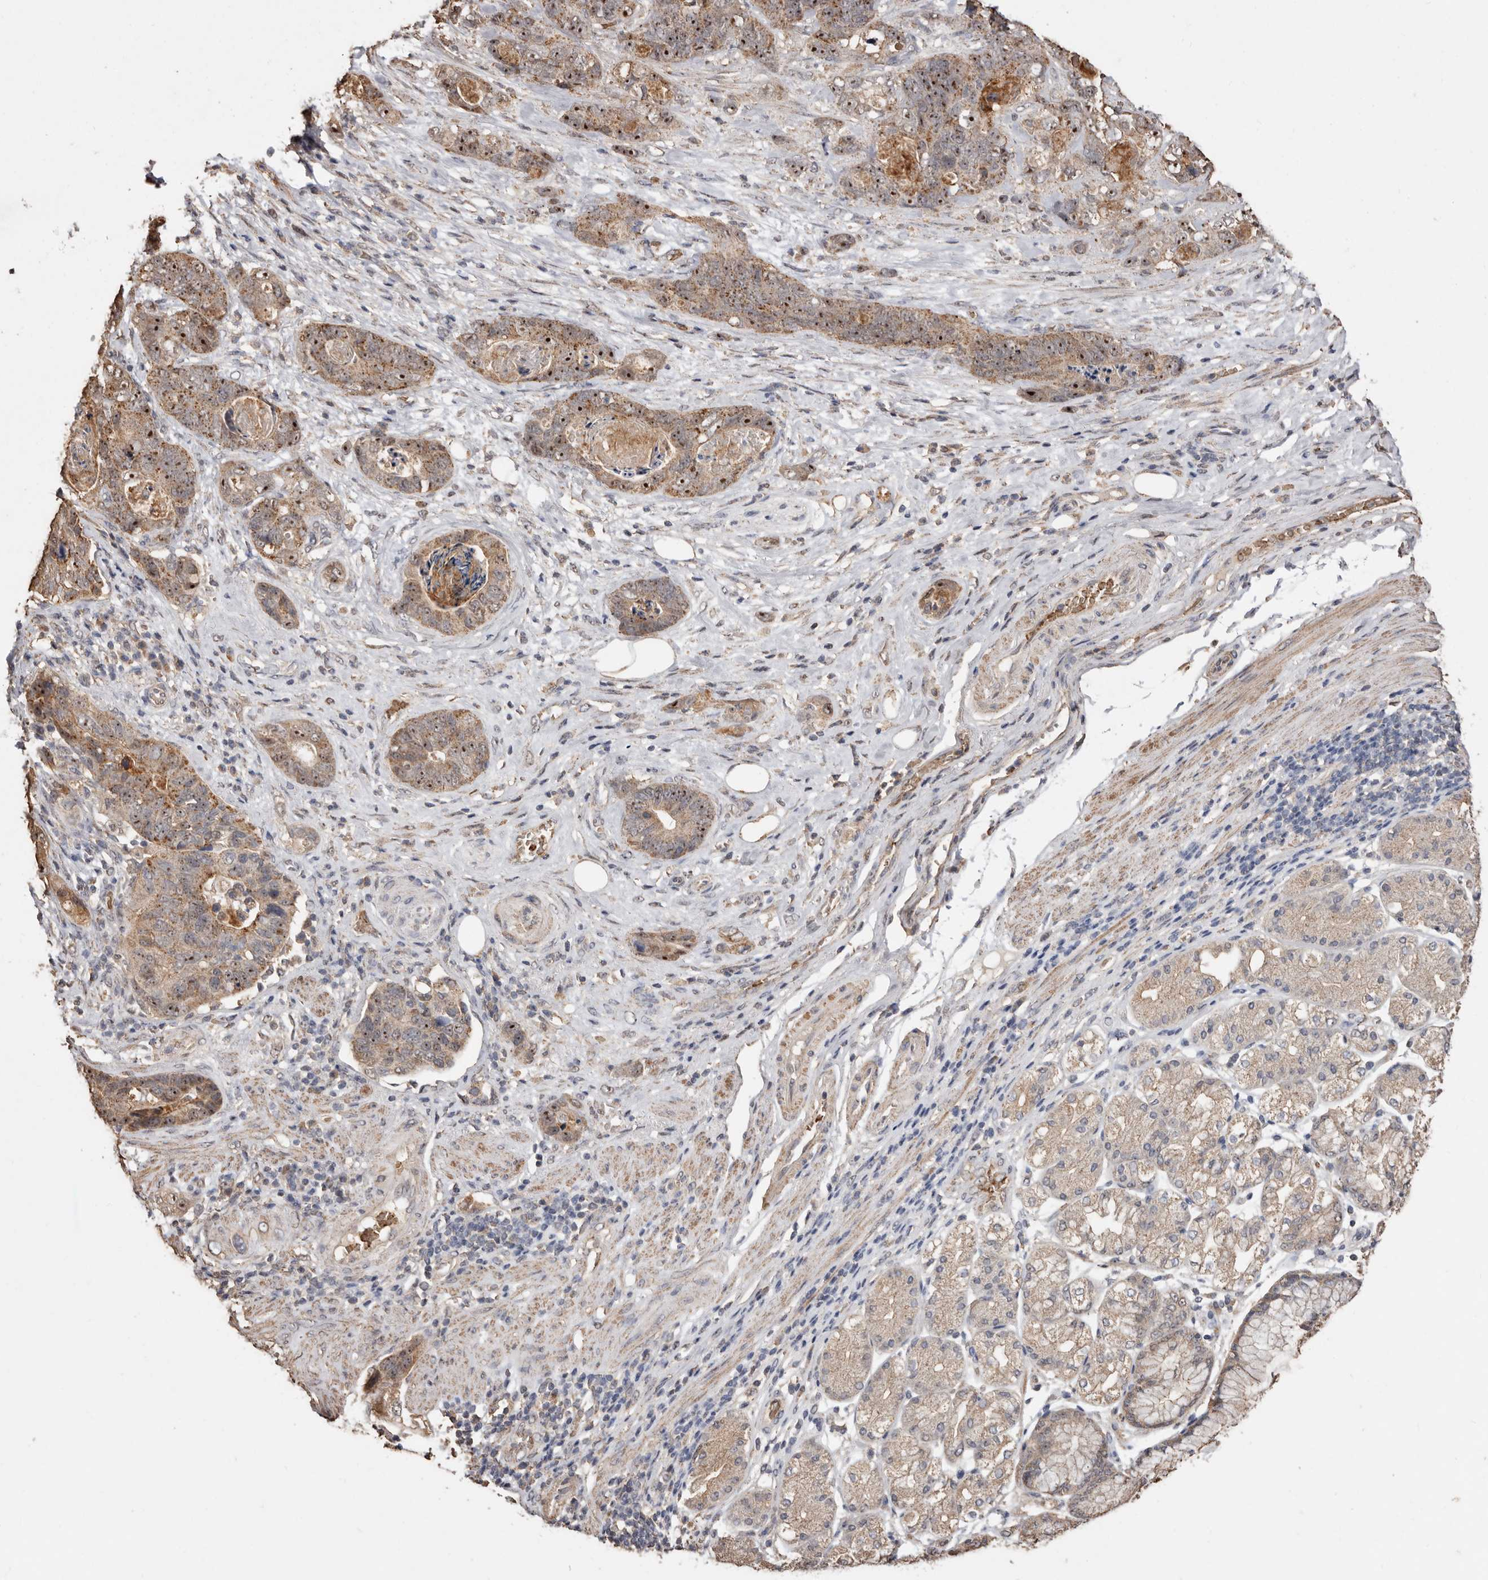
{"staining": {"intensity": "moderate", "quantity": ">75%", "location": "cytoplasmic/membranous,nuclear"}, "tissue": "stomach cancer", "cell_type": "Tumor cells", "image_type": "cancer", "snomed": [{"axis": "morphology", "description": "Normal tissue, NOS"}, {"axis": "morphology", "description": "Adenocarcinoma, NOS"}, {"axis": "topography", "description": "Stomach"}], "caption": "Stomach adenocarcinoma tissue exhibits moderate cytoplasmic/membranous and nuclear expression in approximately >75% of tumor cells, visualized by immunohistochemistry.", "gene": "GRAMD2A", "patient": {"sex": "female", "age": 89}}